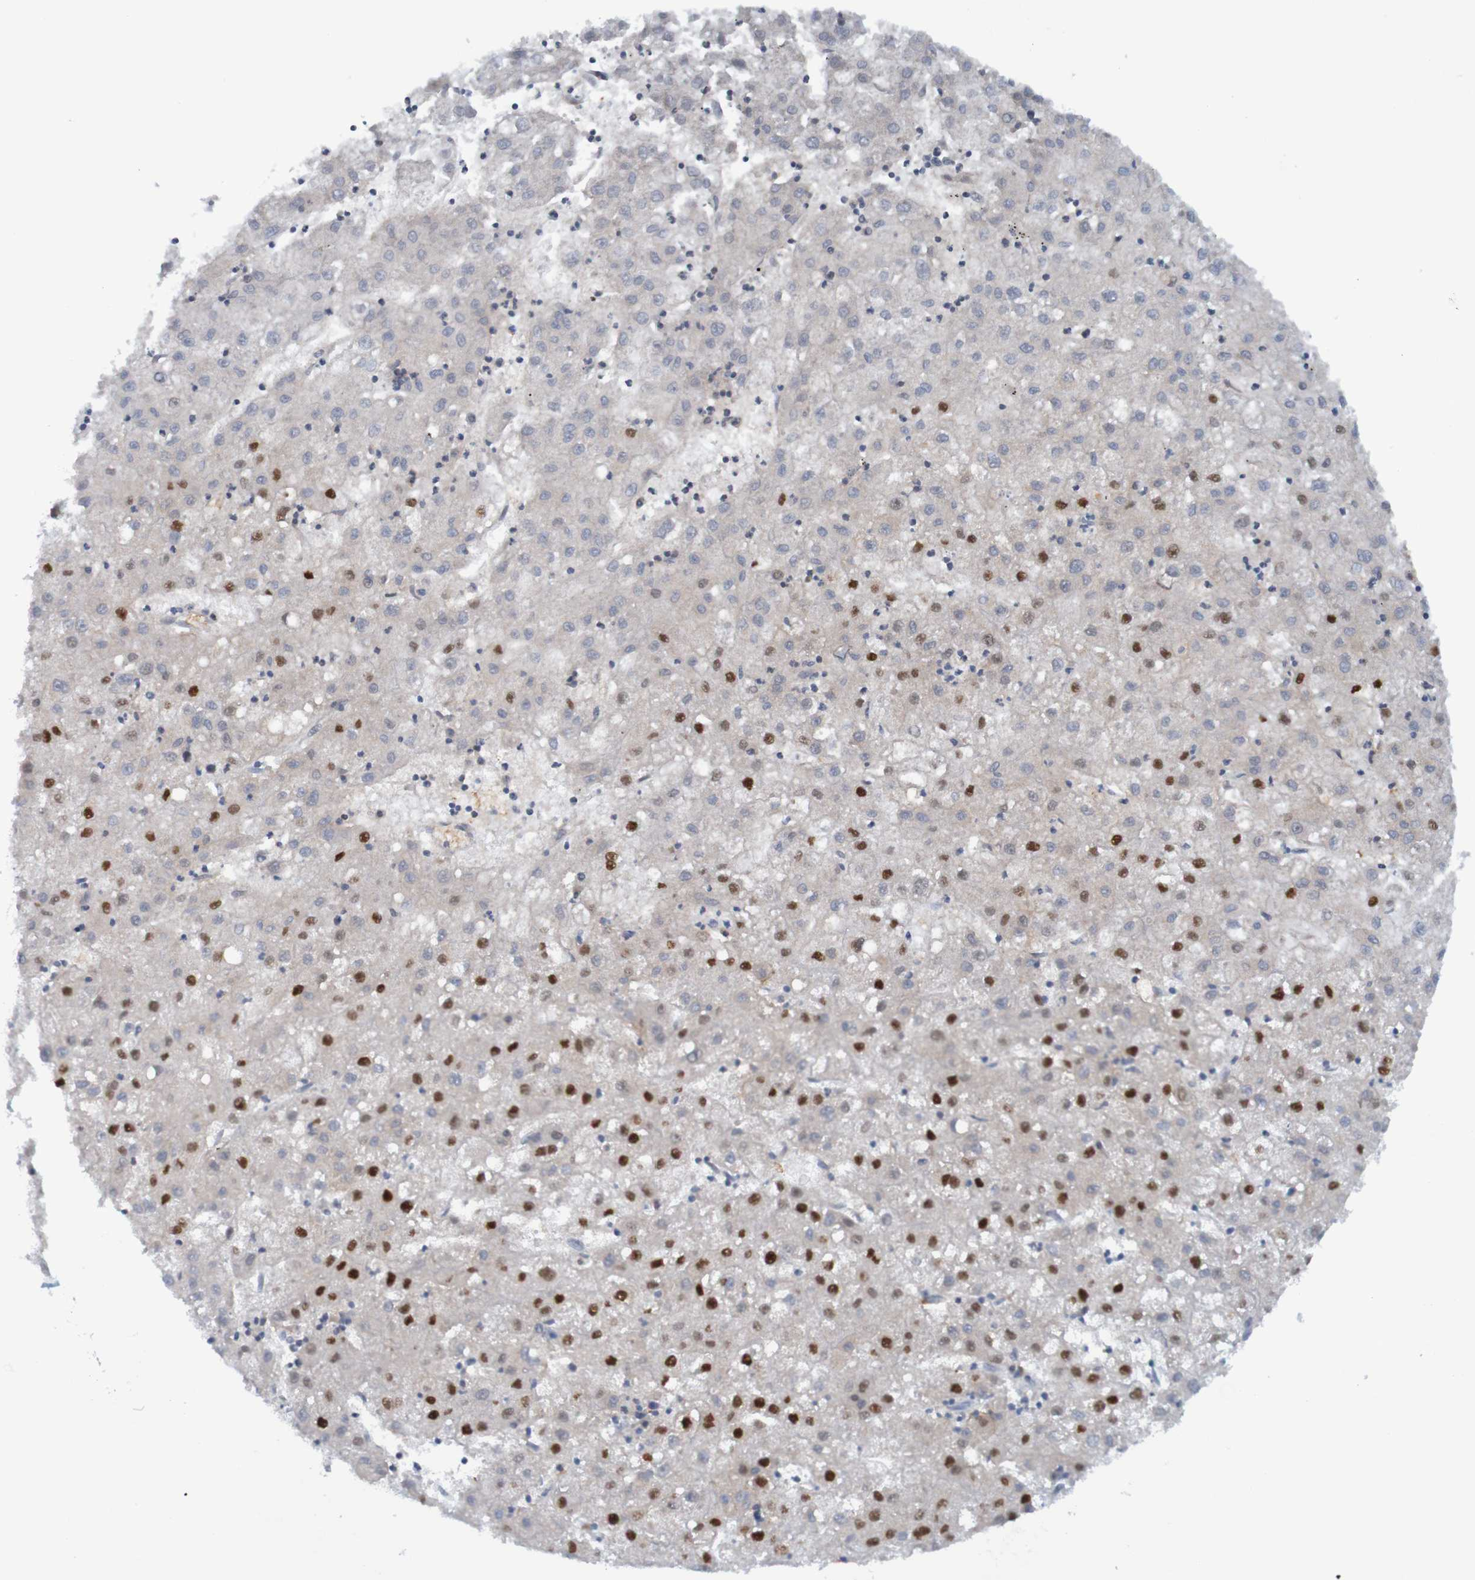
{"staining": {"intensity": "moderate", "quantity": "25%-75%", "location": "nuclear"}, "tissue": "liver cancer", "cell_type": "Tumor cells", "image_type": "cancer", "snomed": [{"axis": "morphology", "description": "Carcinoma, Hepatocellular, NOS"}, {"axis": "topography", "description": "Liver"}], "caption": "Human liver cancer stained with a protein marker demonstrates moderate staining in tumor cells.", "gene": "USP36", "patient": {"sex": "male", "age": 72}}